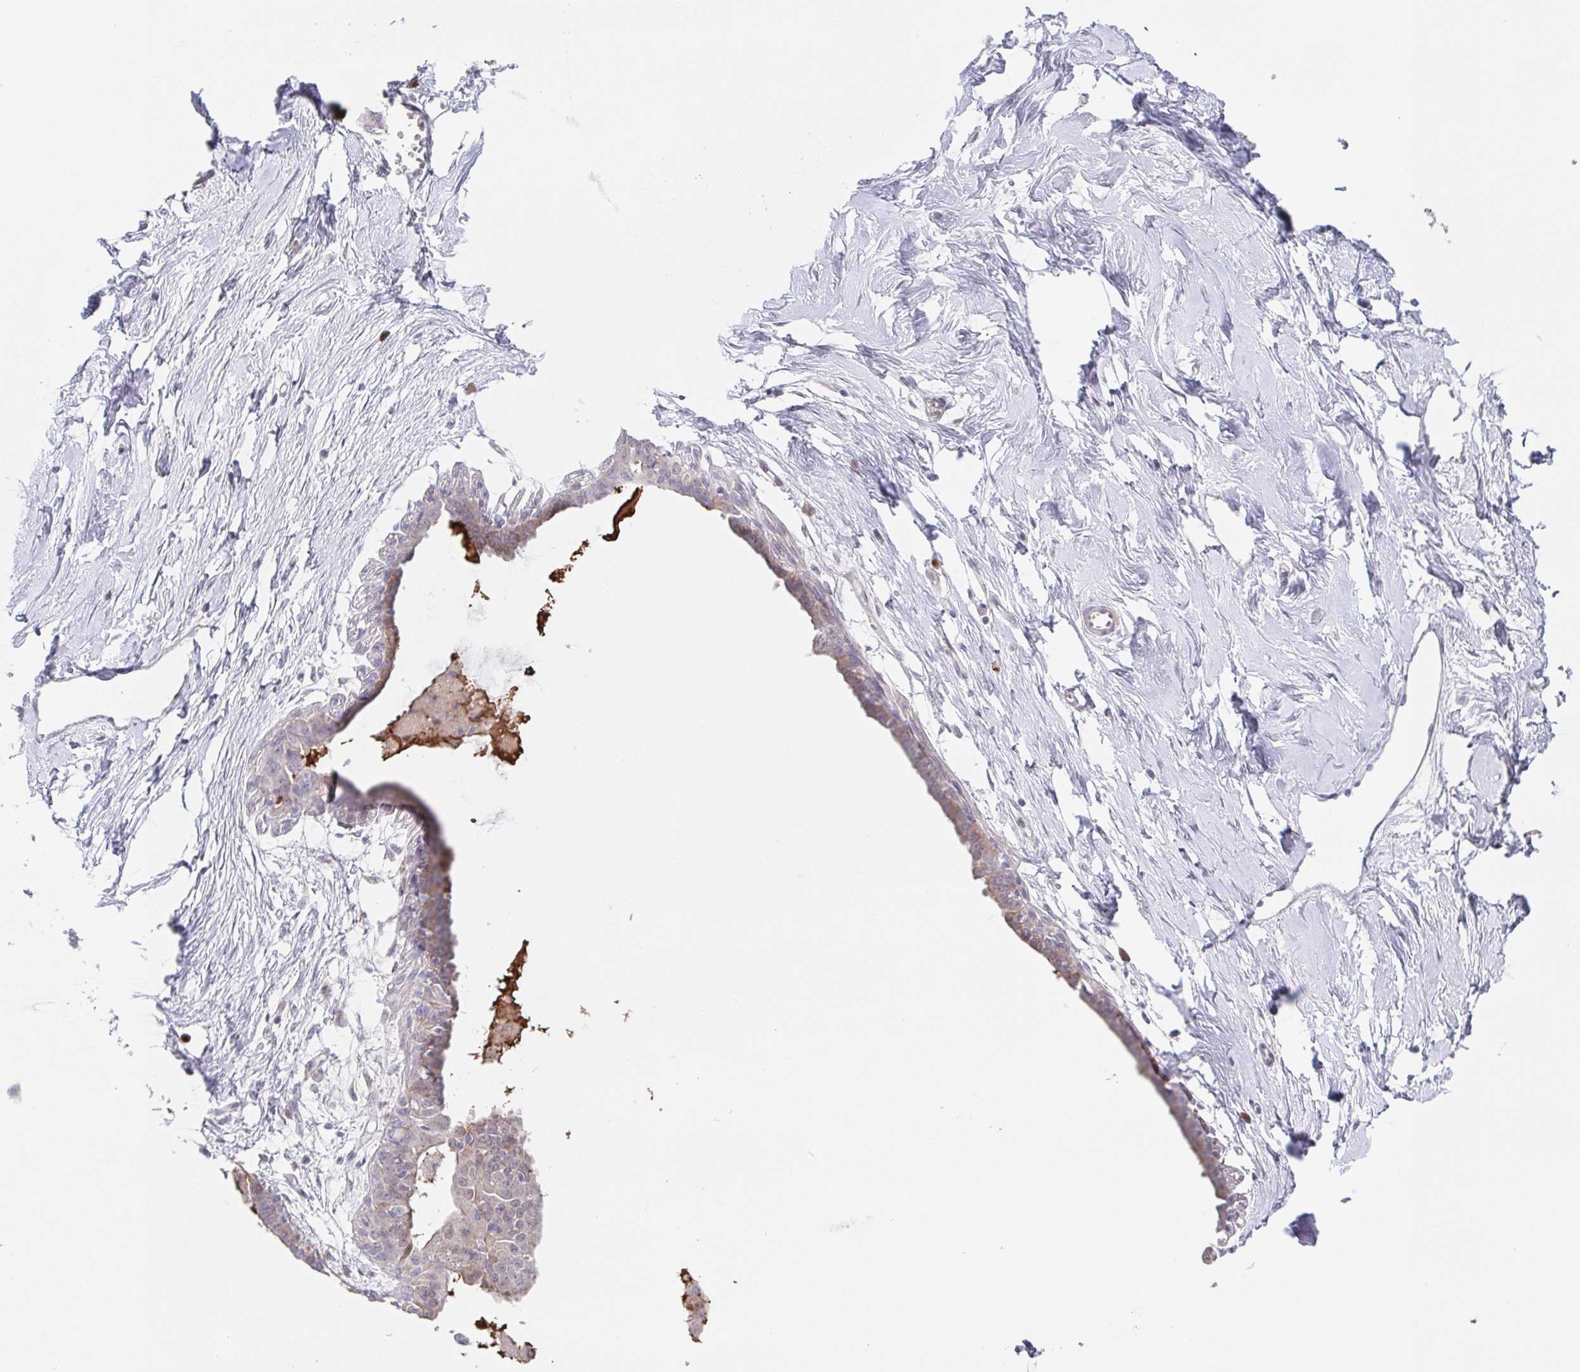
{"staining": {"intensity": "negative", "quantity": "none", "location": "none"}, "tissue": "breast", "cell_type": "Adipocytes", "image_type": "normal", "snomed": [{"axis": "morphology", "description": "Normal tissue, NOS"}, {"axis": "topography", "description": "Breast"}], "caption": "Unremarkable breast was stained to show a protein in brown. There is no significant expression in adipocytes.", "gene": "POU2F3", "patient": {"sex": "female", "age": 45}}